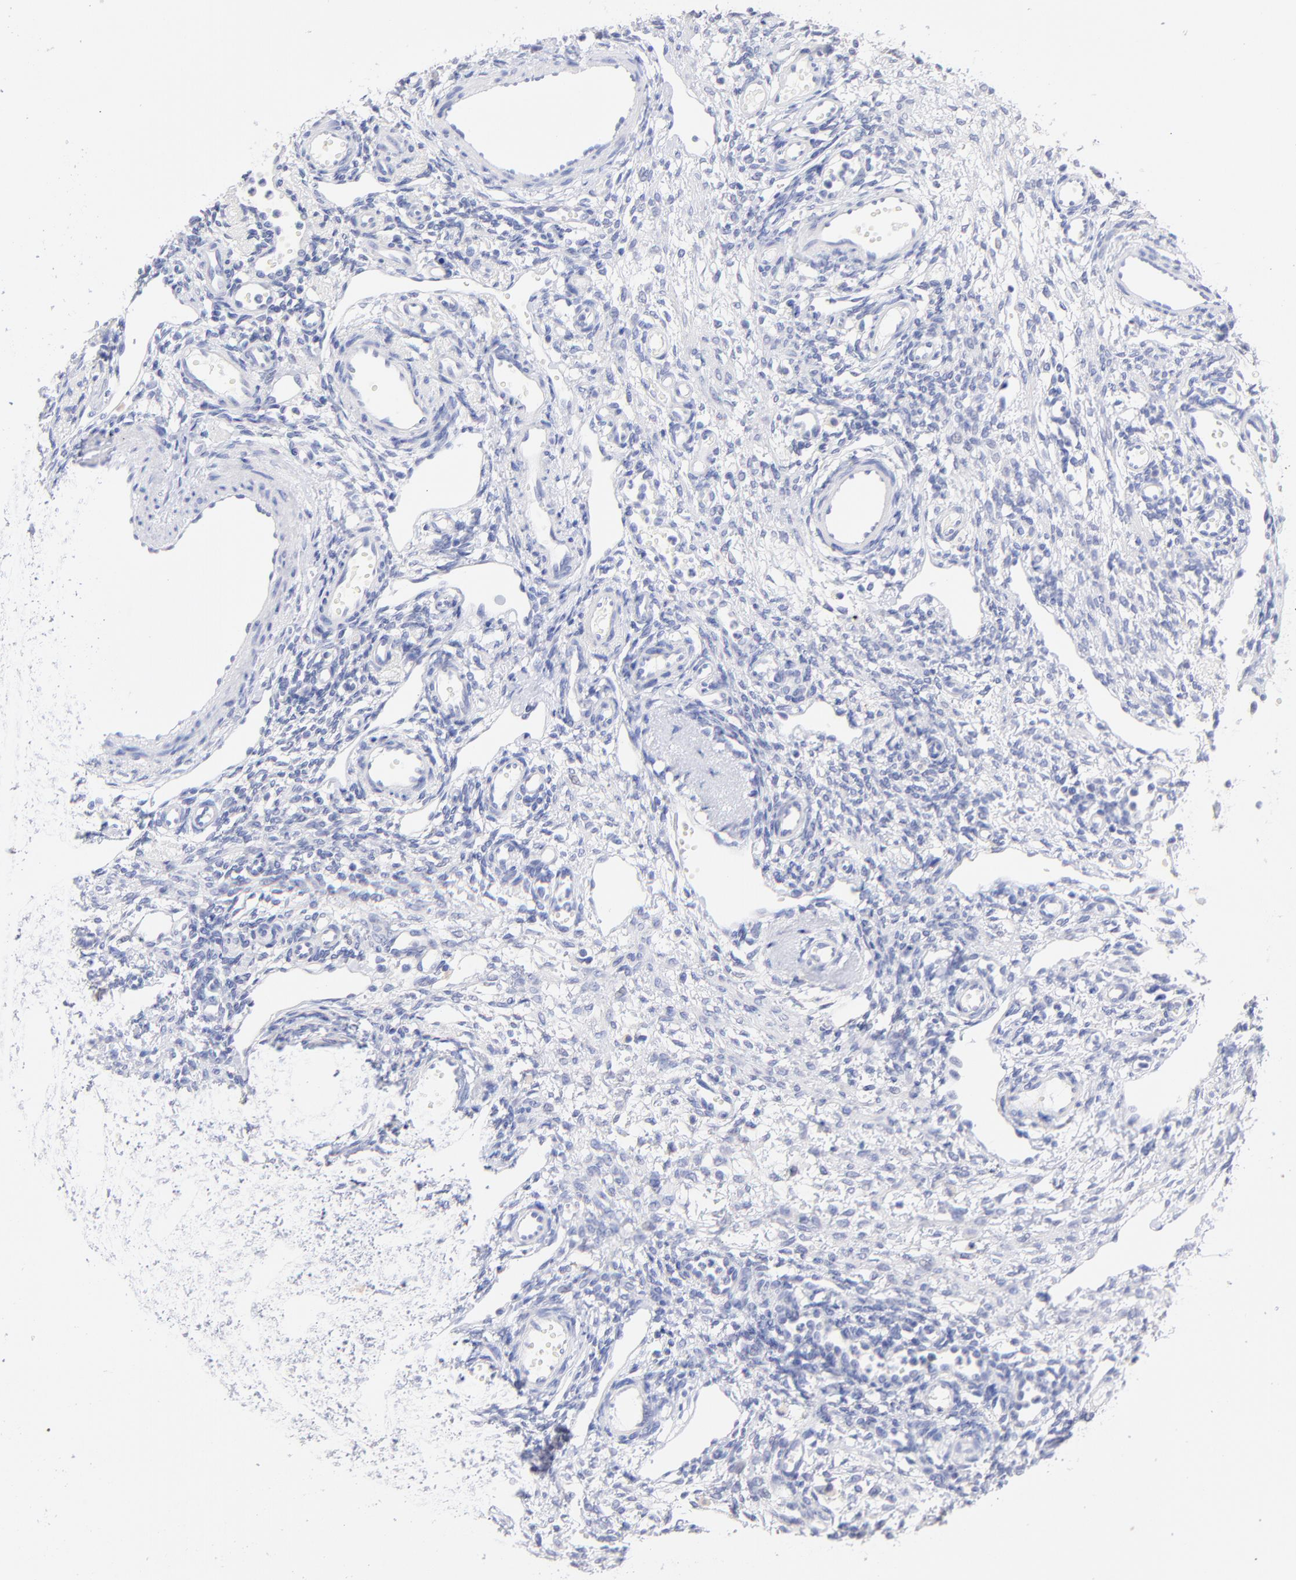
{"staining": {"intensity": "negative", "quantity": "none", "location": "none"}, "tissue": "ovary", "cell_type": "Follicle cells", "image_type": "normal", "snomed": [{"axis": "morphology", "description": "Normal tissue, NOS"}, {"axis": "topography", "description": "Ovary"}], "caption": "Immunohistochemistry image of benign human ovary stained for a protein (brown), which reveals no positivity in follicle cells.", "gene": "CFAP57", "patient": {"sex": "female", "age": 33}}